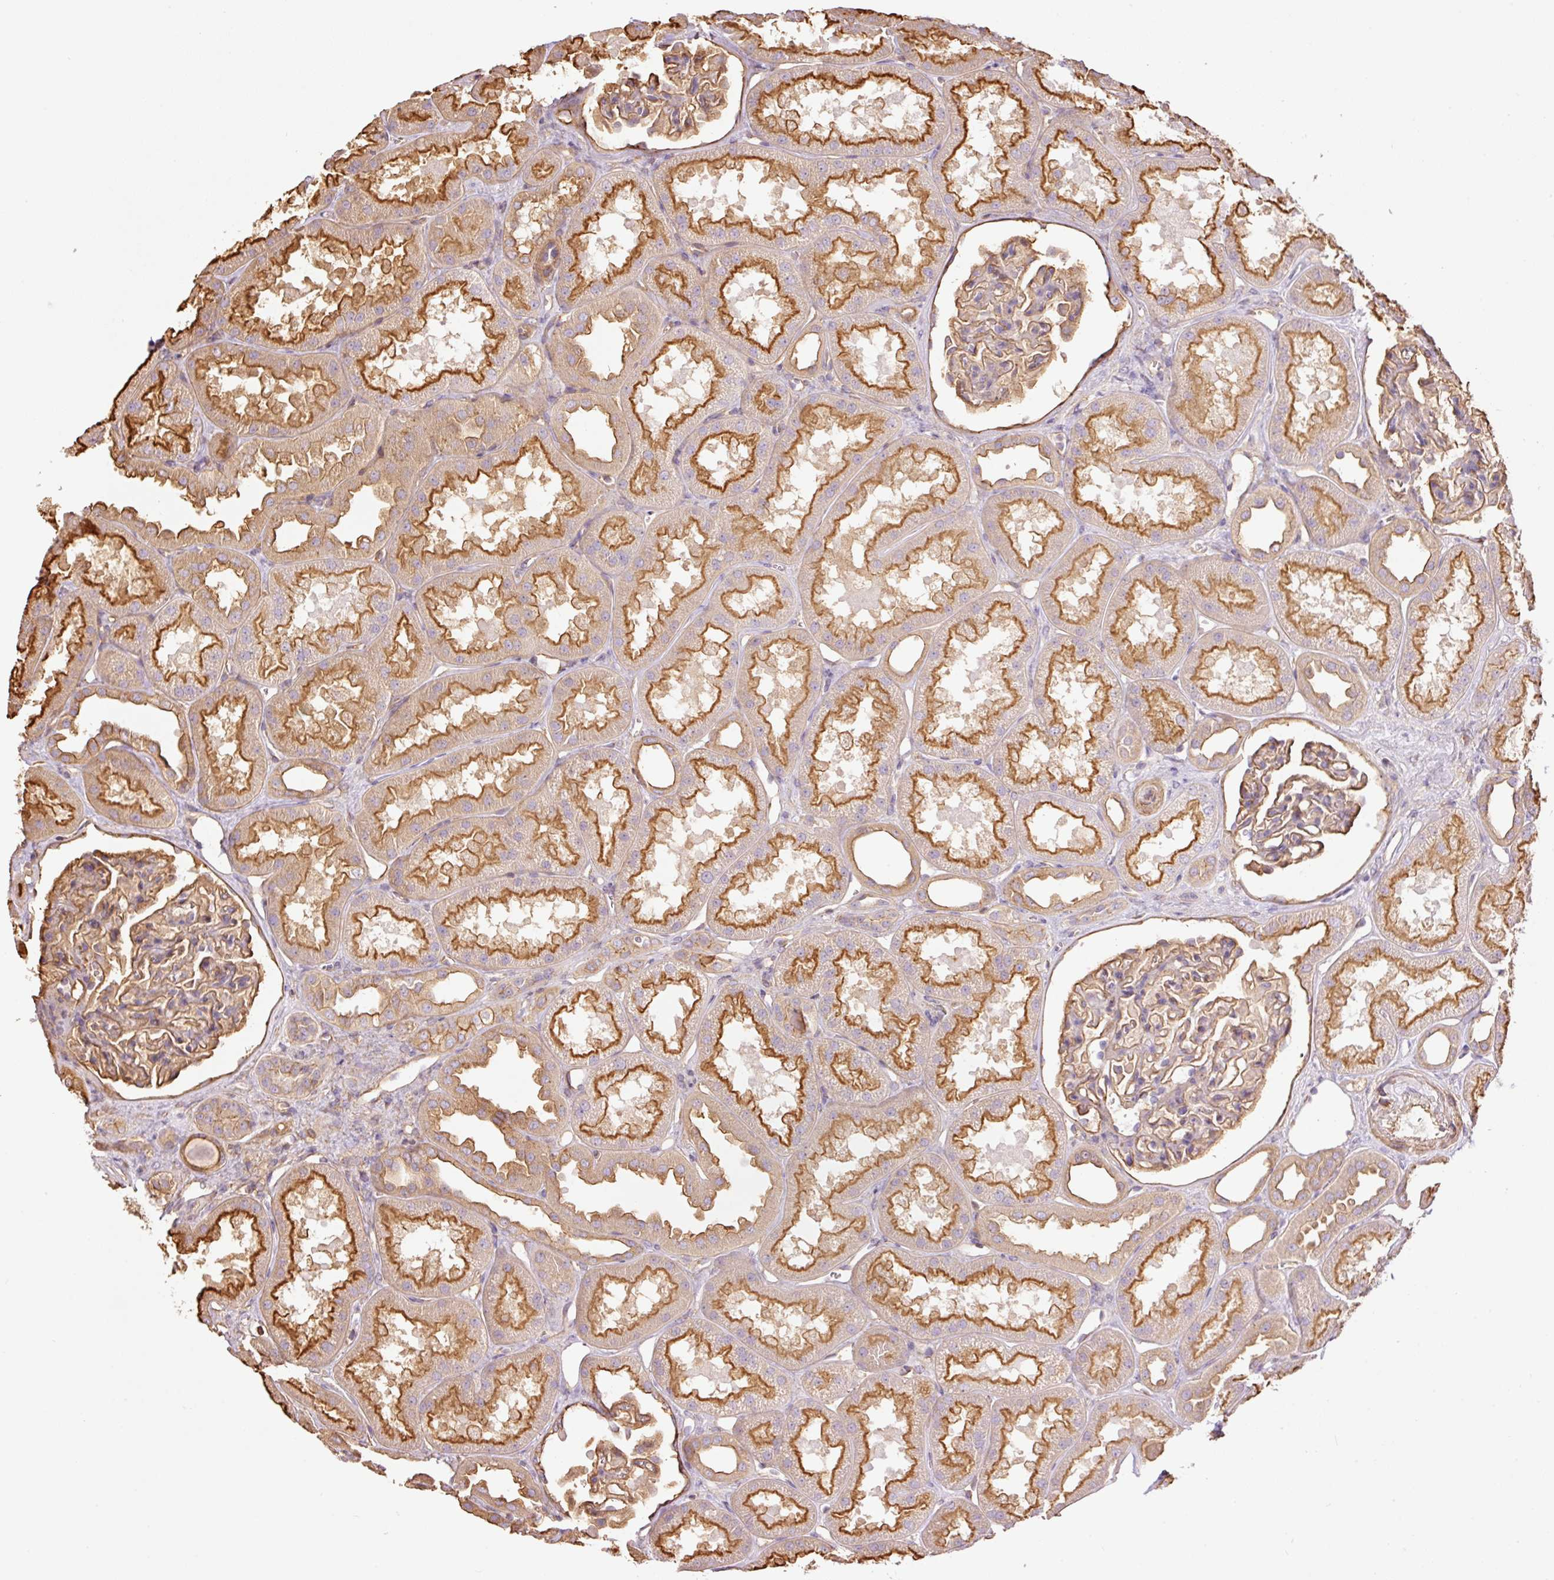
{"staining": {"intensity": "moderate", "quantity": "25%-75%", "location": "cytoplasmic/membranous"}, "tissue": "kidney", "cell_type": "Cells in glomeruli", "image_type": "normal", "snomed": [{"axis": "morphology", "description": "Normal tissue, NOS"}, {"axis": "topography", "description": "Kidney"}], "caption": "A brown stain shows moderate cytoplasmic/membranous expression of a protein in cells in glomeruli of unremarkable kidney.", "gene": "PPP1R1B", "patient": {"sex": "male", "age": 61}}